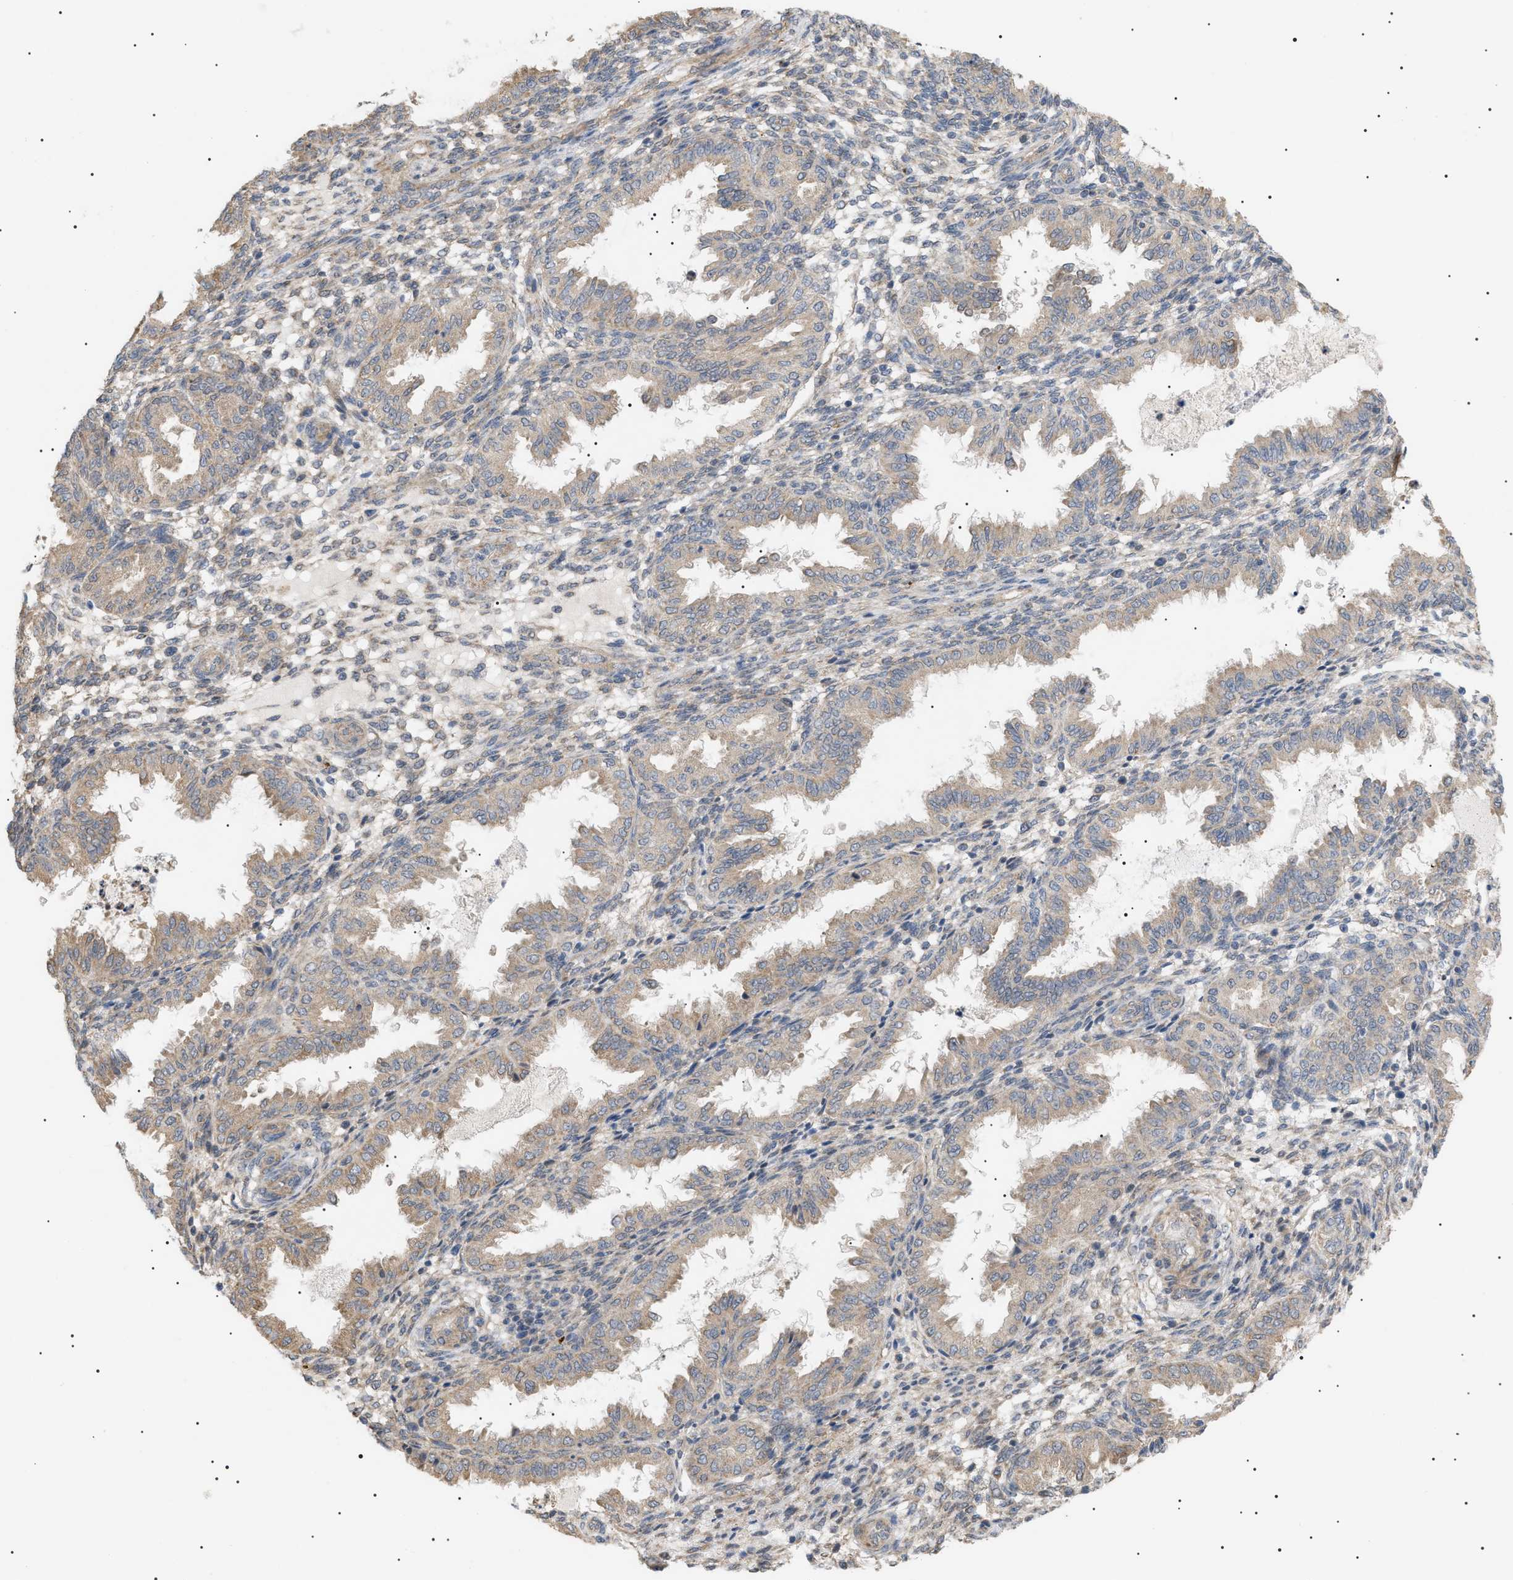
{"staining": {"intensity": "weak", "quantity": "25%-75%", "location": "cytoplasmic/membranous"}, "tissue": "endometrium", "cell_type": "Cells in endometrial stroma", "image_type": "normal", "snomed": [{"axis": "morphology", "description": "Normal tissue, NOS"}, {"axis": "topography", "description": "Endometrium"}], "caption": "Immunohistochemical staining of normal human endometrium displays weak cytoplasmic/membranous protein staining in approximately 25%-75% of cells in endometrial stroma.", "gene": "IRS2", "patient": {"sex": "female", "age": 33}}